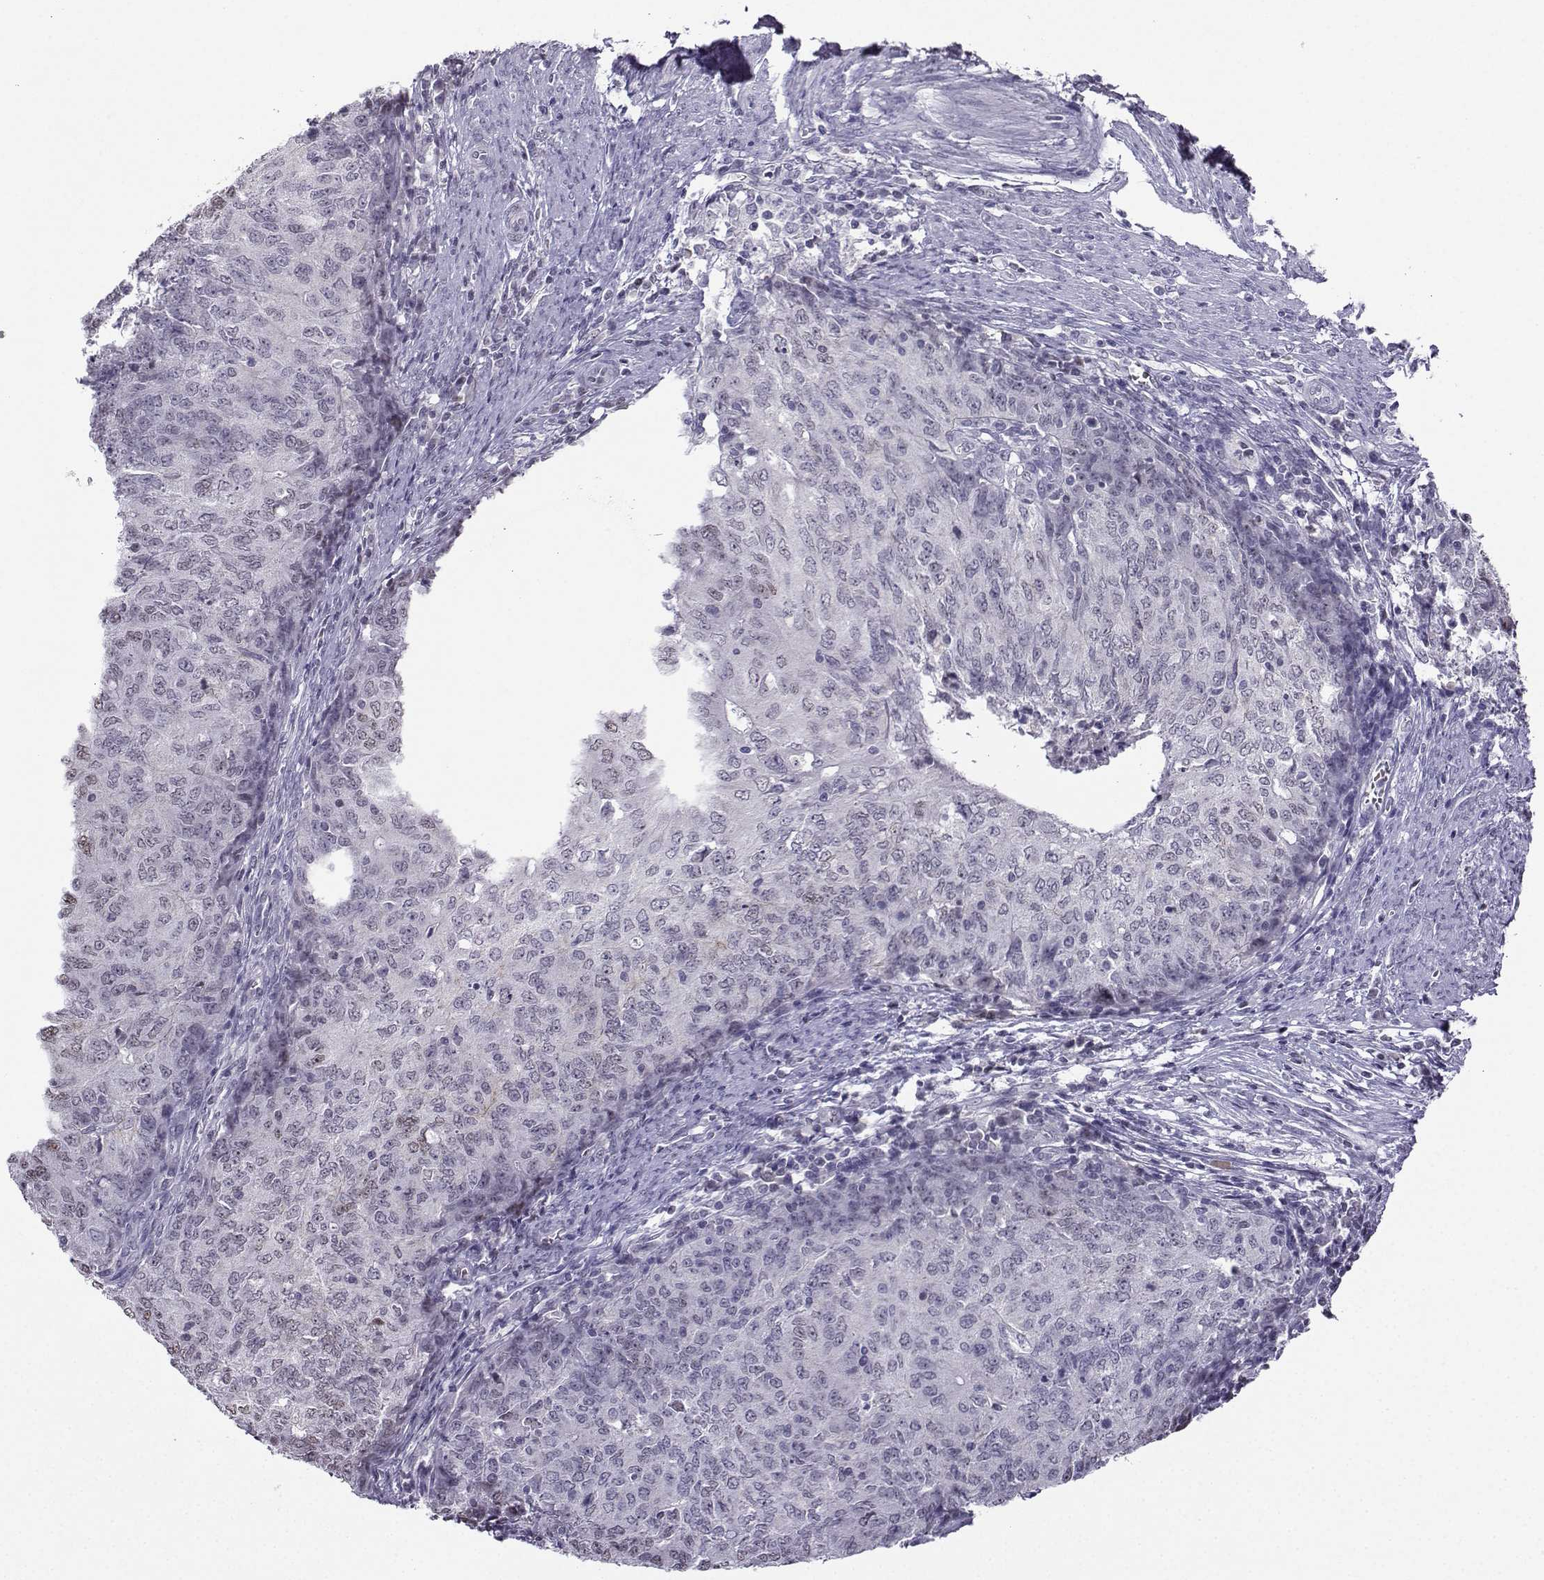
{"staining": {"intensity": "weak", "quantity": "<25%", "location": "nuclear"}, "tissue": "endometrial cancer", "cell_type": "Tumor cells", "image_type": "cancer", "snomed": [{"axis": "morphology", "description": "Adenocarcinoma, NOS"}, {"axis": "topography", "description": "Endometrium"}], "caption": "A micrograph of human endometrial adenocarcinoma is negative for staining in tumor cells.", "gene": "LRFN2", "patient": {"sex": "female", "age": 82}}